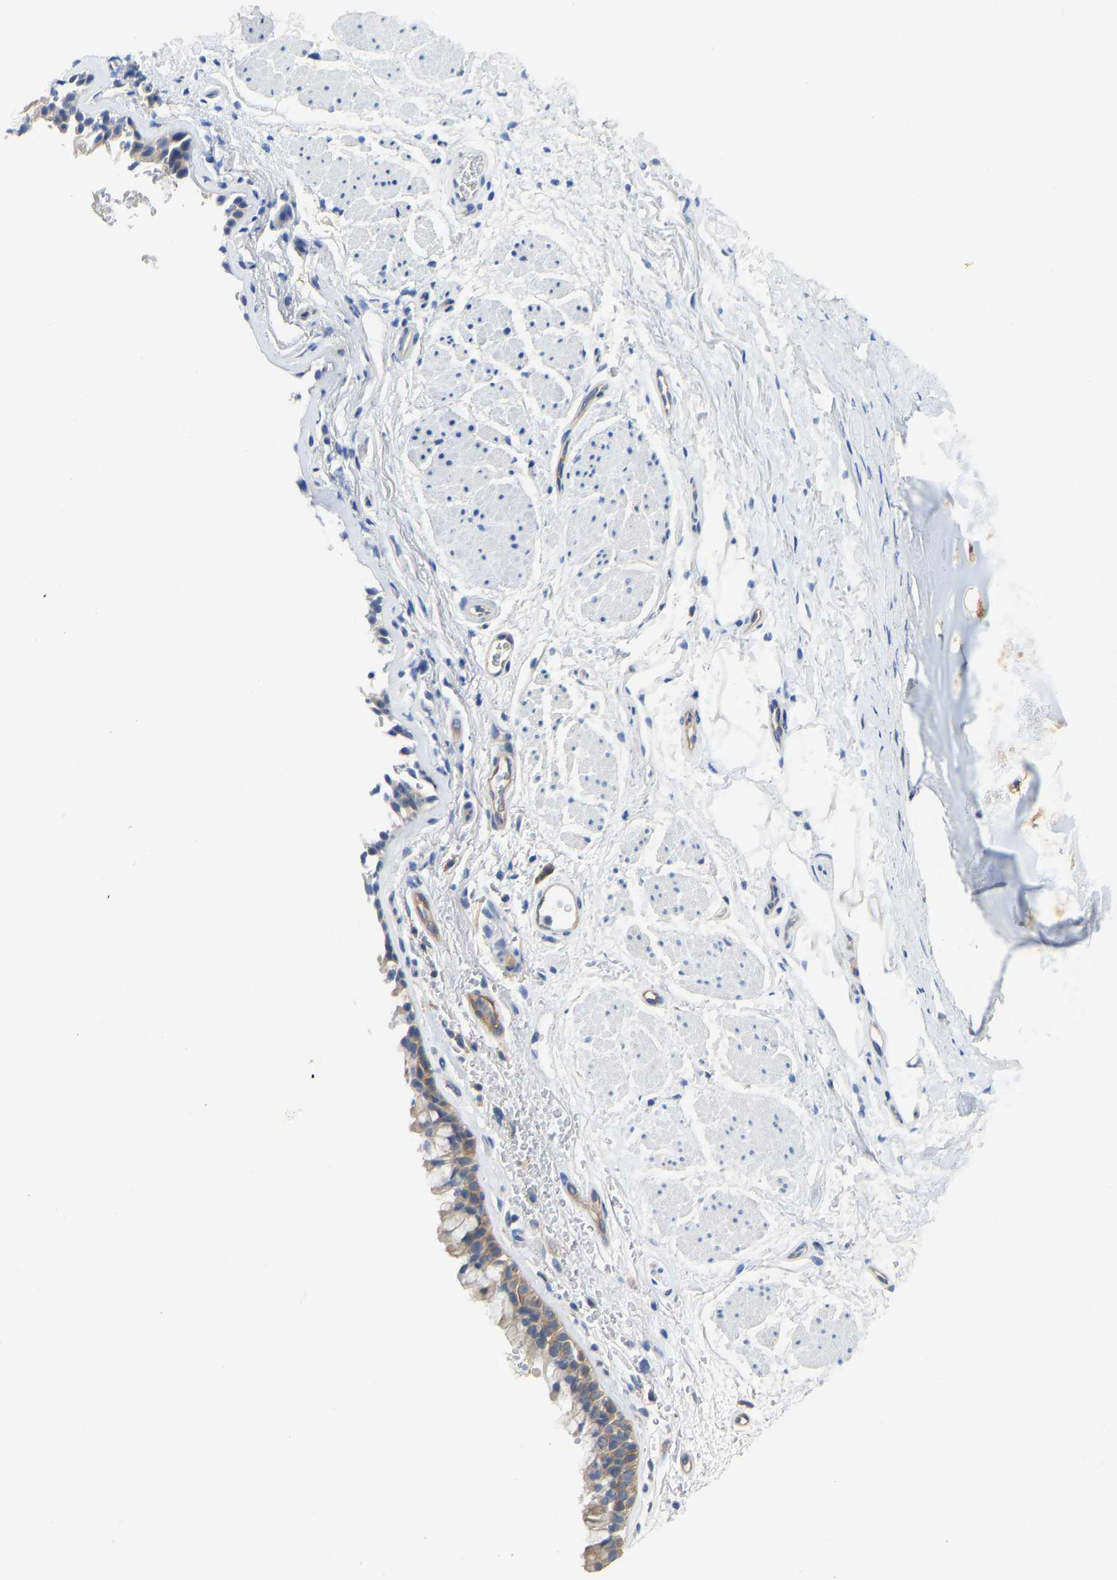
{"staining": {"intensity": "moderate", "quantity": ">75%", "location": "cytoplasmic/membranous"}, "tissue": "bronchus", "cell_type": "Respiratory epithelial cells", "image_type": "normal", "snomed": [{"axis": "morphology", "description": "Normal tissue, NOS"}, {"axis": "topography", "description": "Cartilage tissue"}, {"axis": "topography", "description": "Bronchus"}], "caption": "The immunohistochemical stain shows moderate cytoplasmic/membranous positivity in respiratory epithelial cells of unremarkable bronchus. (DAB (3,3'-diaminobenzidine) IHC, brown staining for protein, blue staining for nuclei).", "gene": "PPP3CA", "patient": {"sex": "female", "age": 53}}